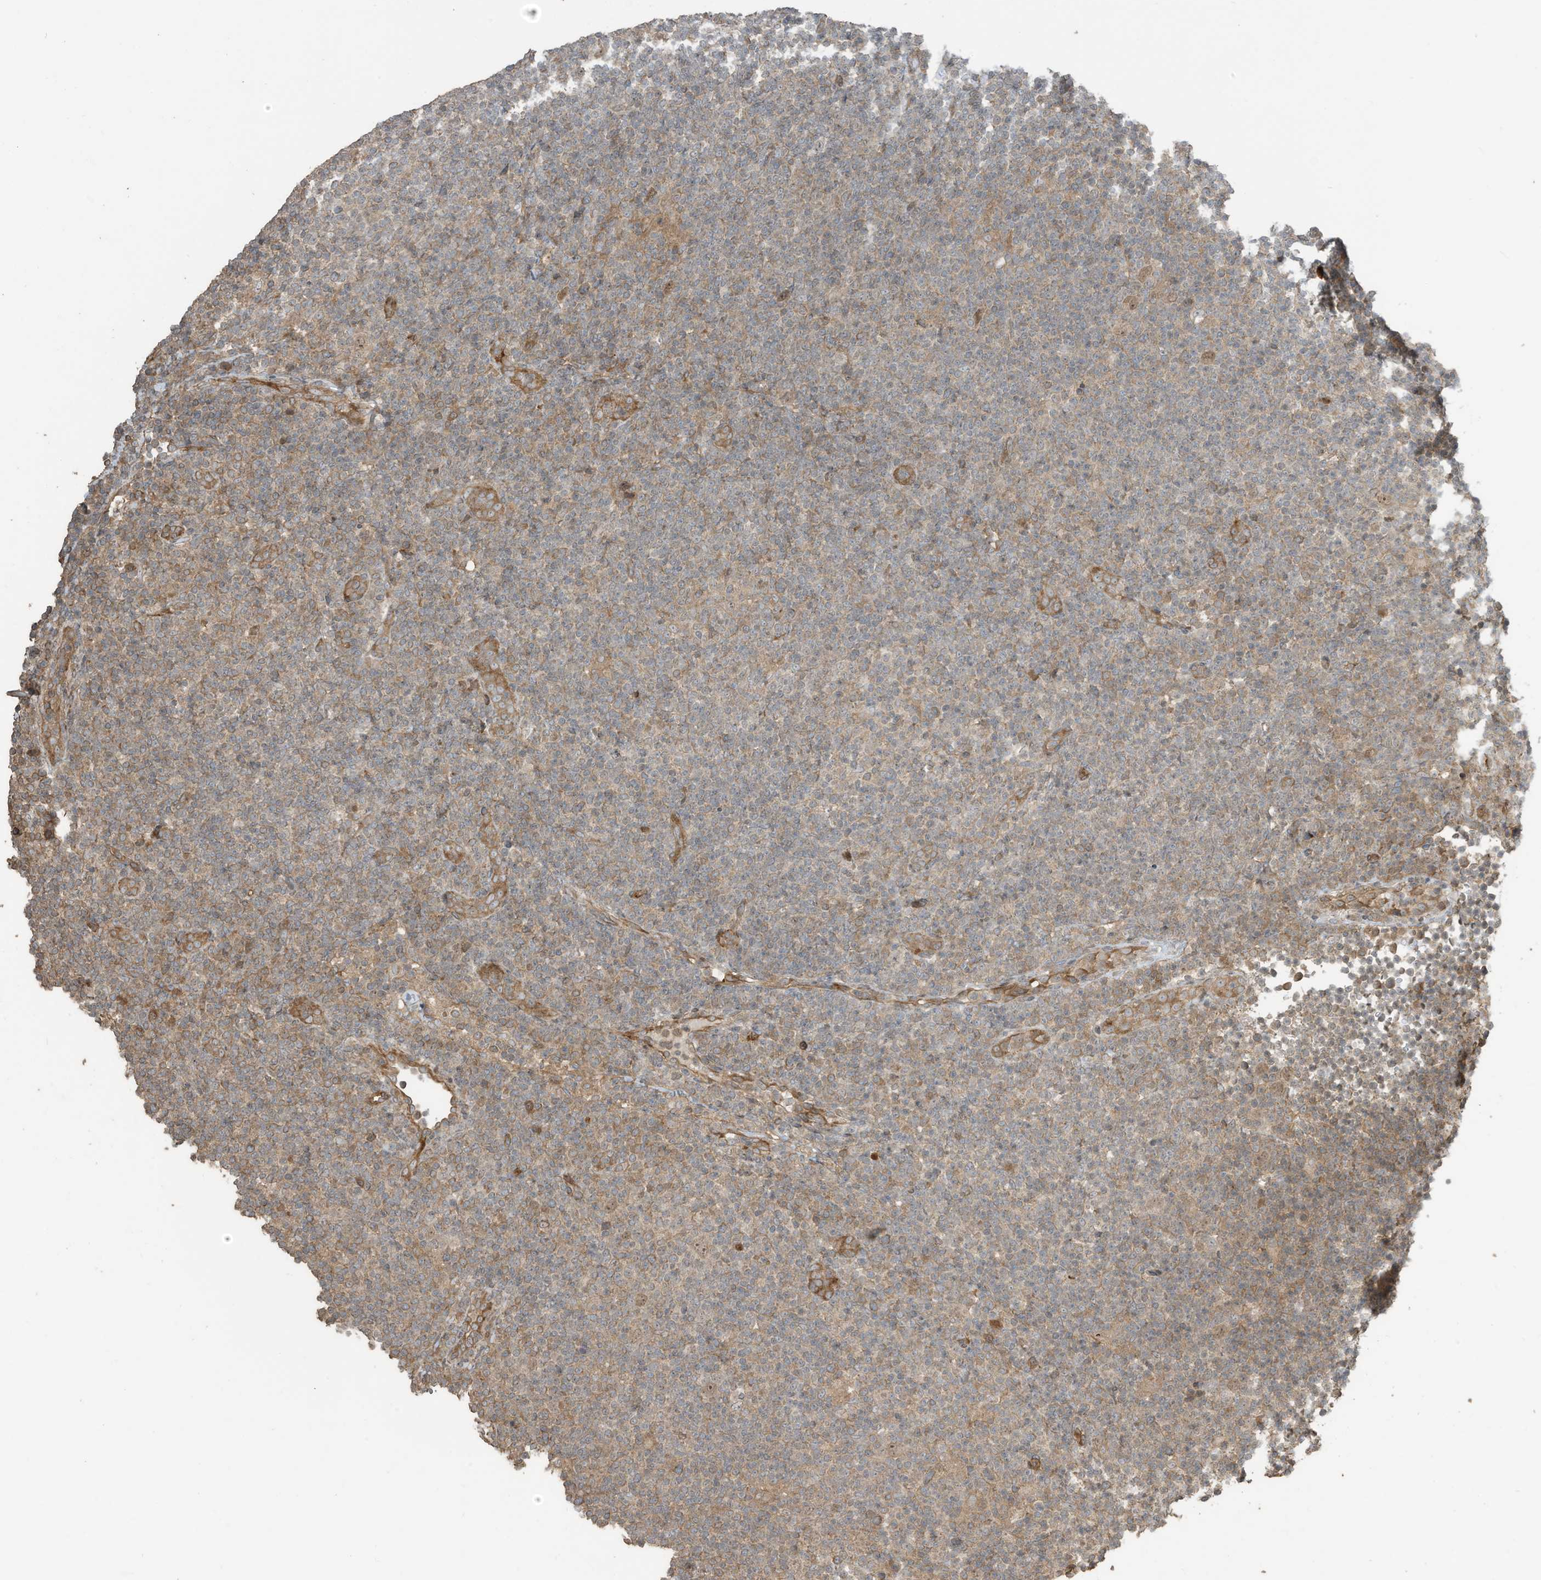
{"staining": {"intensity": "weak", "quantity": ">75%", "location": "cytoplasmic/membranous,nuclear"}, "tissue": "lymphoma", "cell_type": "Tumor cells", "image_type": "cancer", "snomed": [{"axis": "morphology", "description": "Hodgkin's disease, NOS"}, {"axis": "topography", "description": "Lymph node"}], "caption": "Protein expression analysis of human Hodgkin's disease reveals weak cytoplasmic/membranous and nuclear expression in about >75% of tumor cells.", "gene": "ZNF653", "patient": {"sex": "female", "age": 57}}